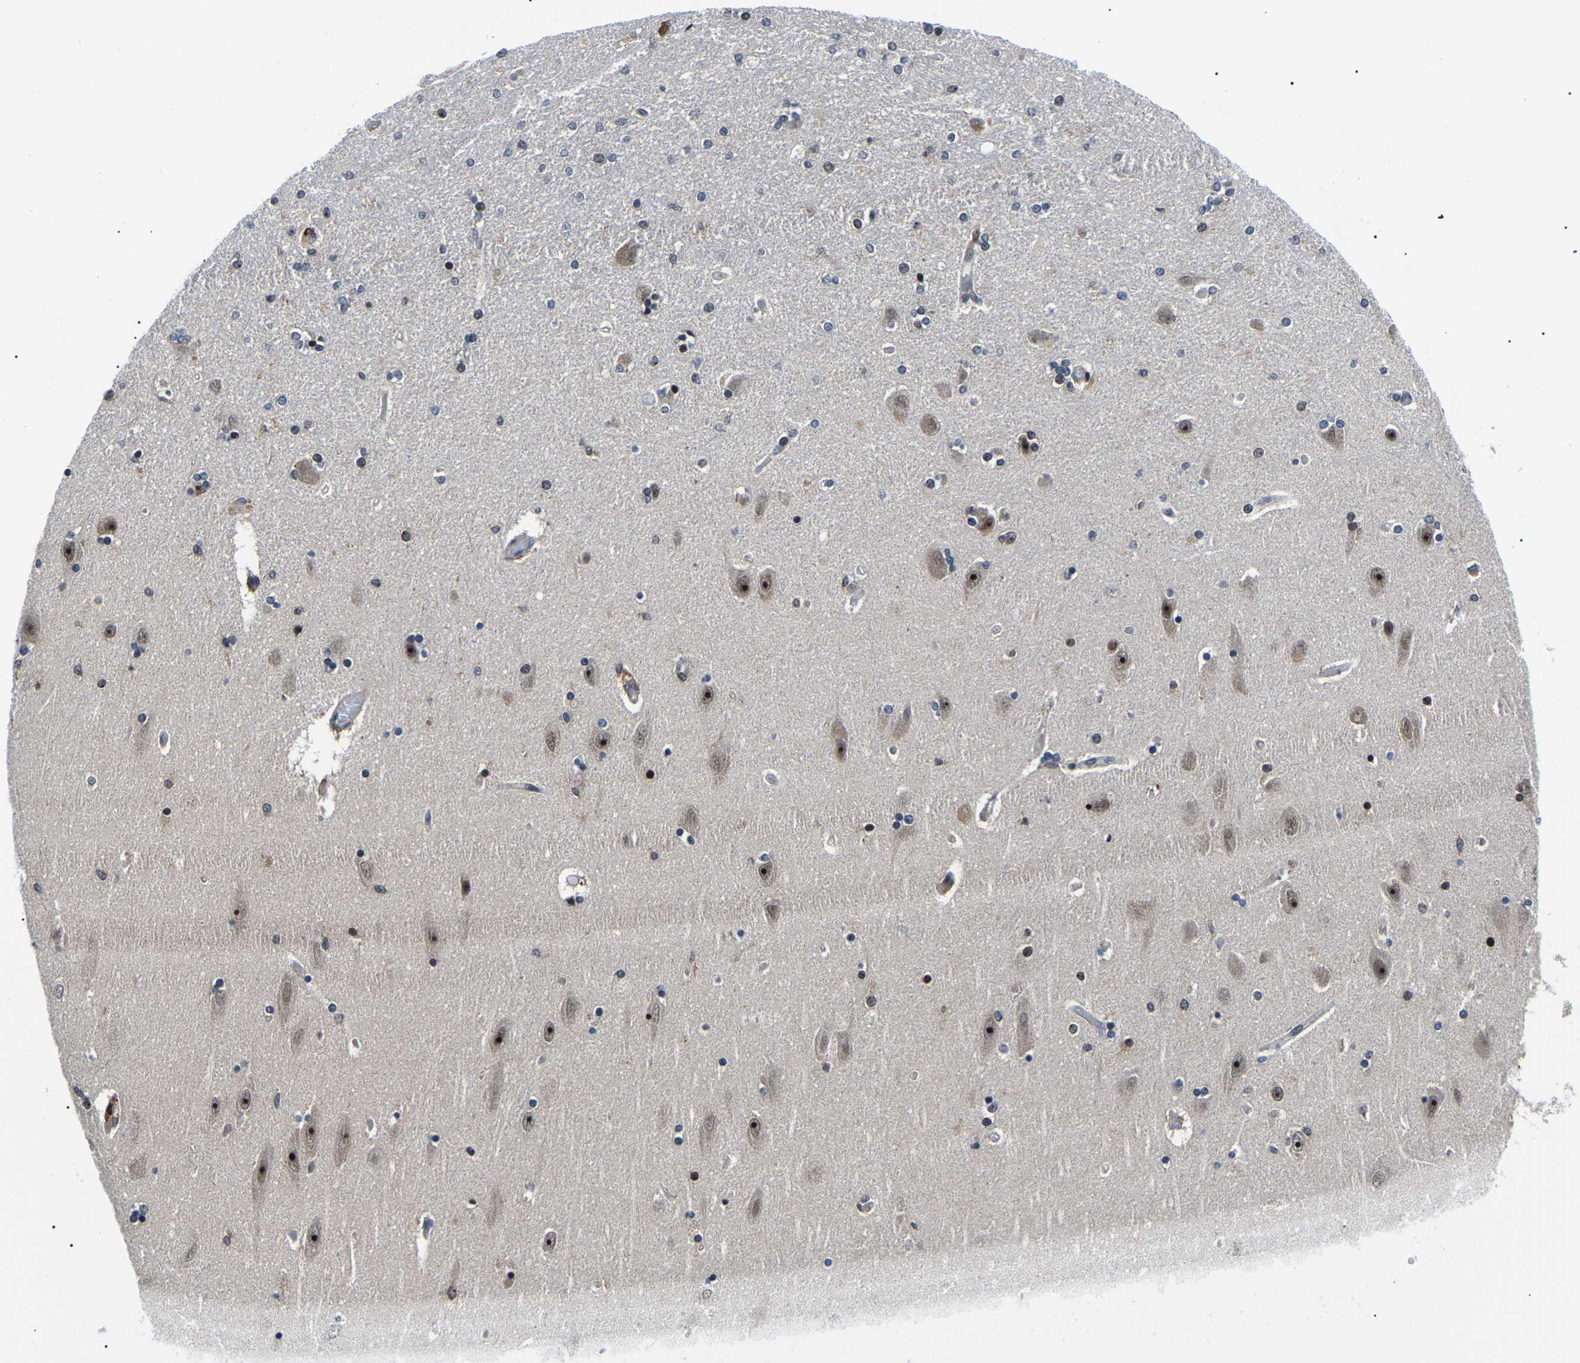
{"staining": {"intensity": "strong", "quantity": "<25%", "location": "nuclear"}, "tissue": "hippocampus", "cell_type": "Glial cells", "image_type": "normal", "snomed": [{"axis": "morphology", "description": "Normal tissue, NOS"}, {"axis": "topography", "description": "Hippocampus"}], "caption": "High-power microscopy captured an immunohistochemistry photomicrograph of unremarkable hippocampus, revealing strong nuclear positivity in approximately <25% of glial cells.", "gene": "RRP1B", "patient": {"sex": "female", "age": 54}}